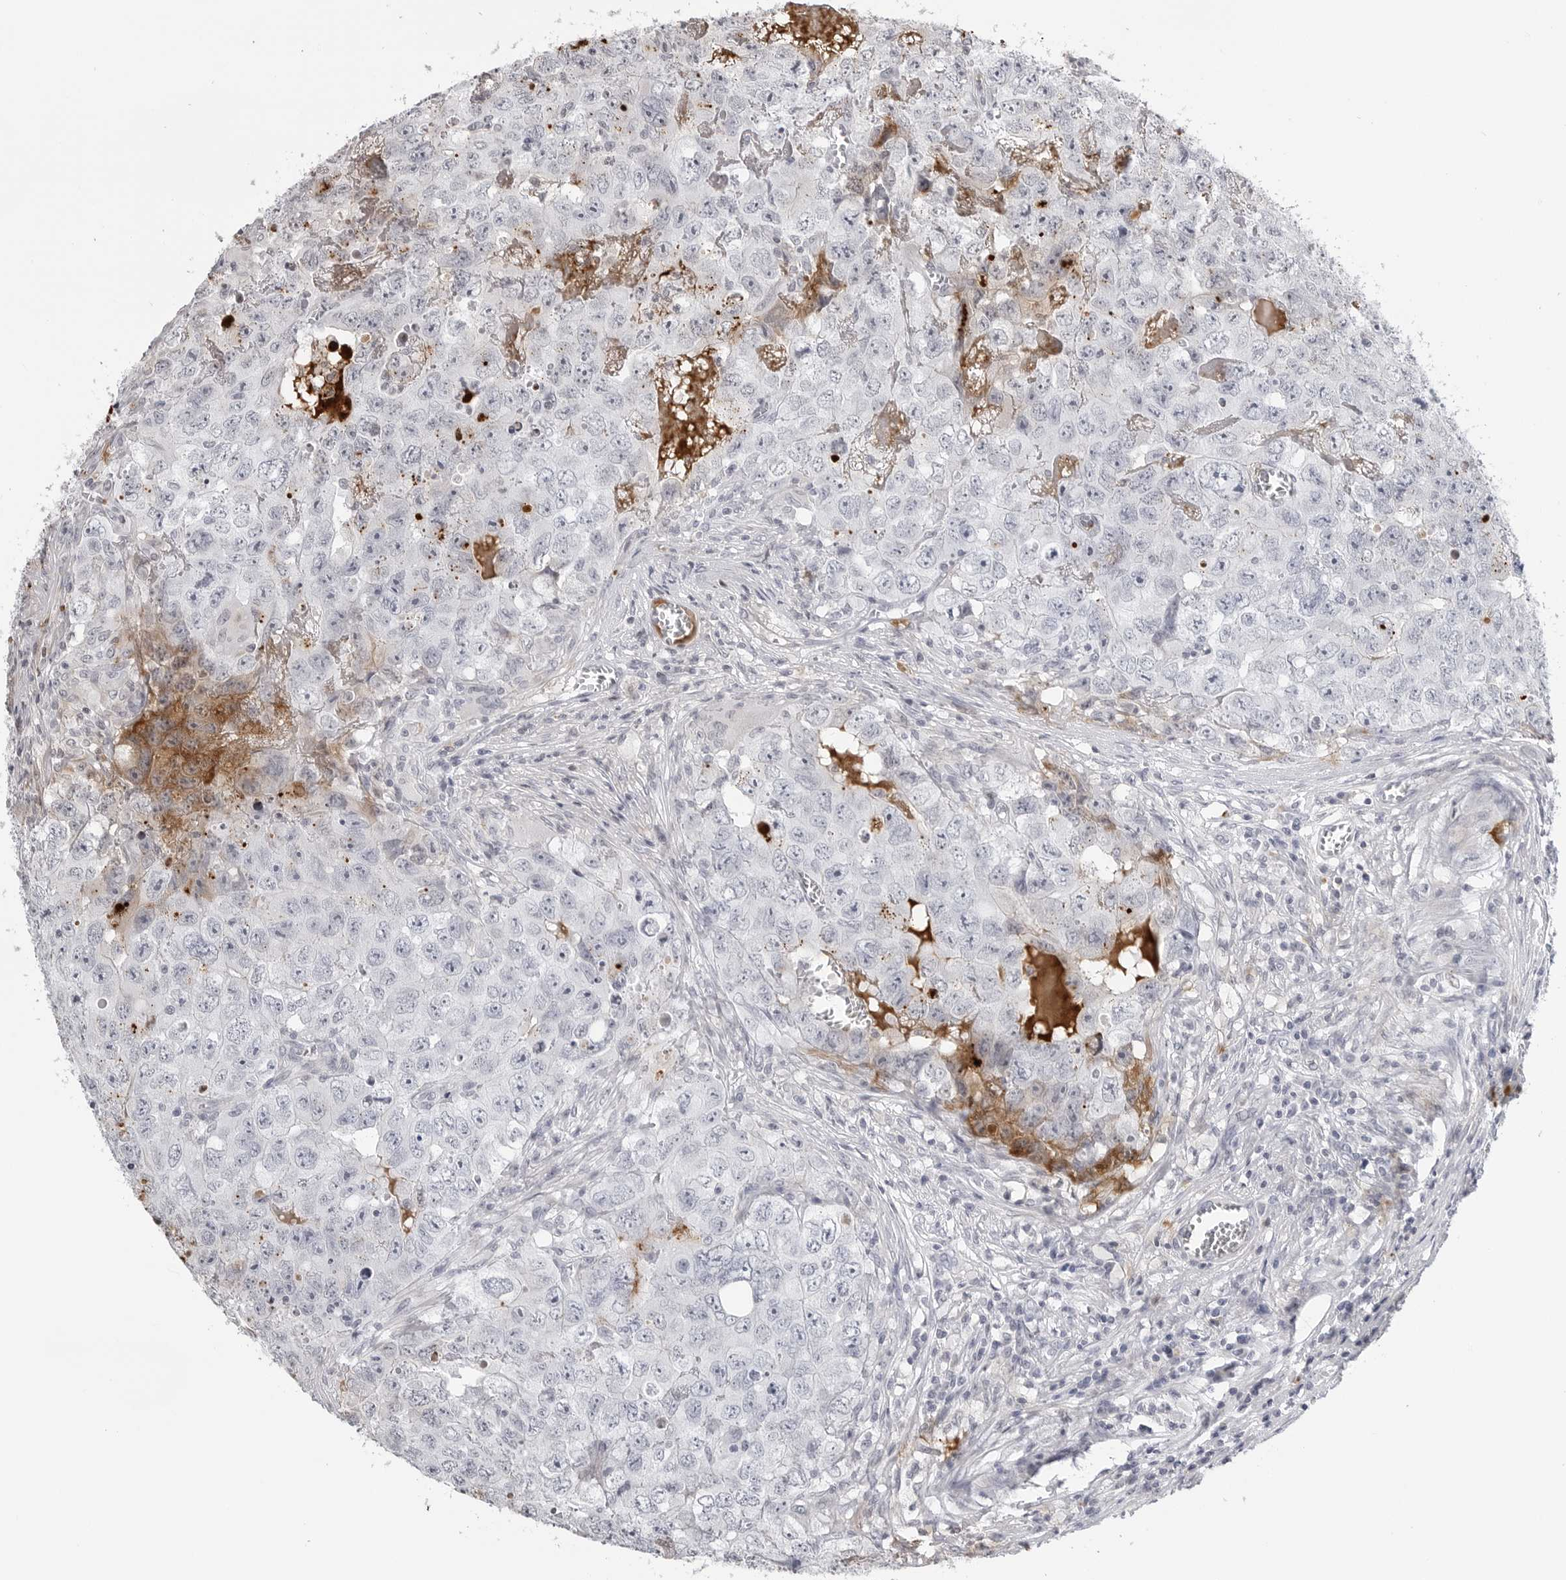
{"staining": {"intensity": "negative", "quantity": "none", "location": "none"}, "tissue": "testis cancer", "cell_type": "Tumor cells", "image_type": "cancer", "snomed": [{"axis": "morphology", "description": "Seminoma, NOS"}, {"axis": "morphology", "description": "Carcinoma, Embryonal, NOS"}, {"axis": "topography", "description": "Testis"}], "caption": "Immunohistochemistry of human testis embryonal carcinoma demonstrates no expression in tumor cells.", "gene": "CXCR5", "patient": {"sex": "male", "age": 43}}